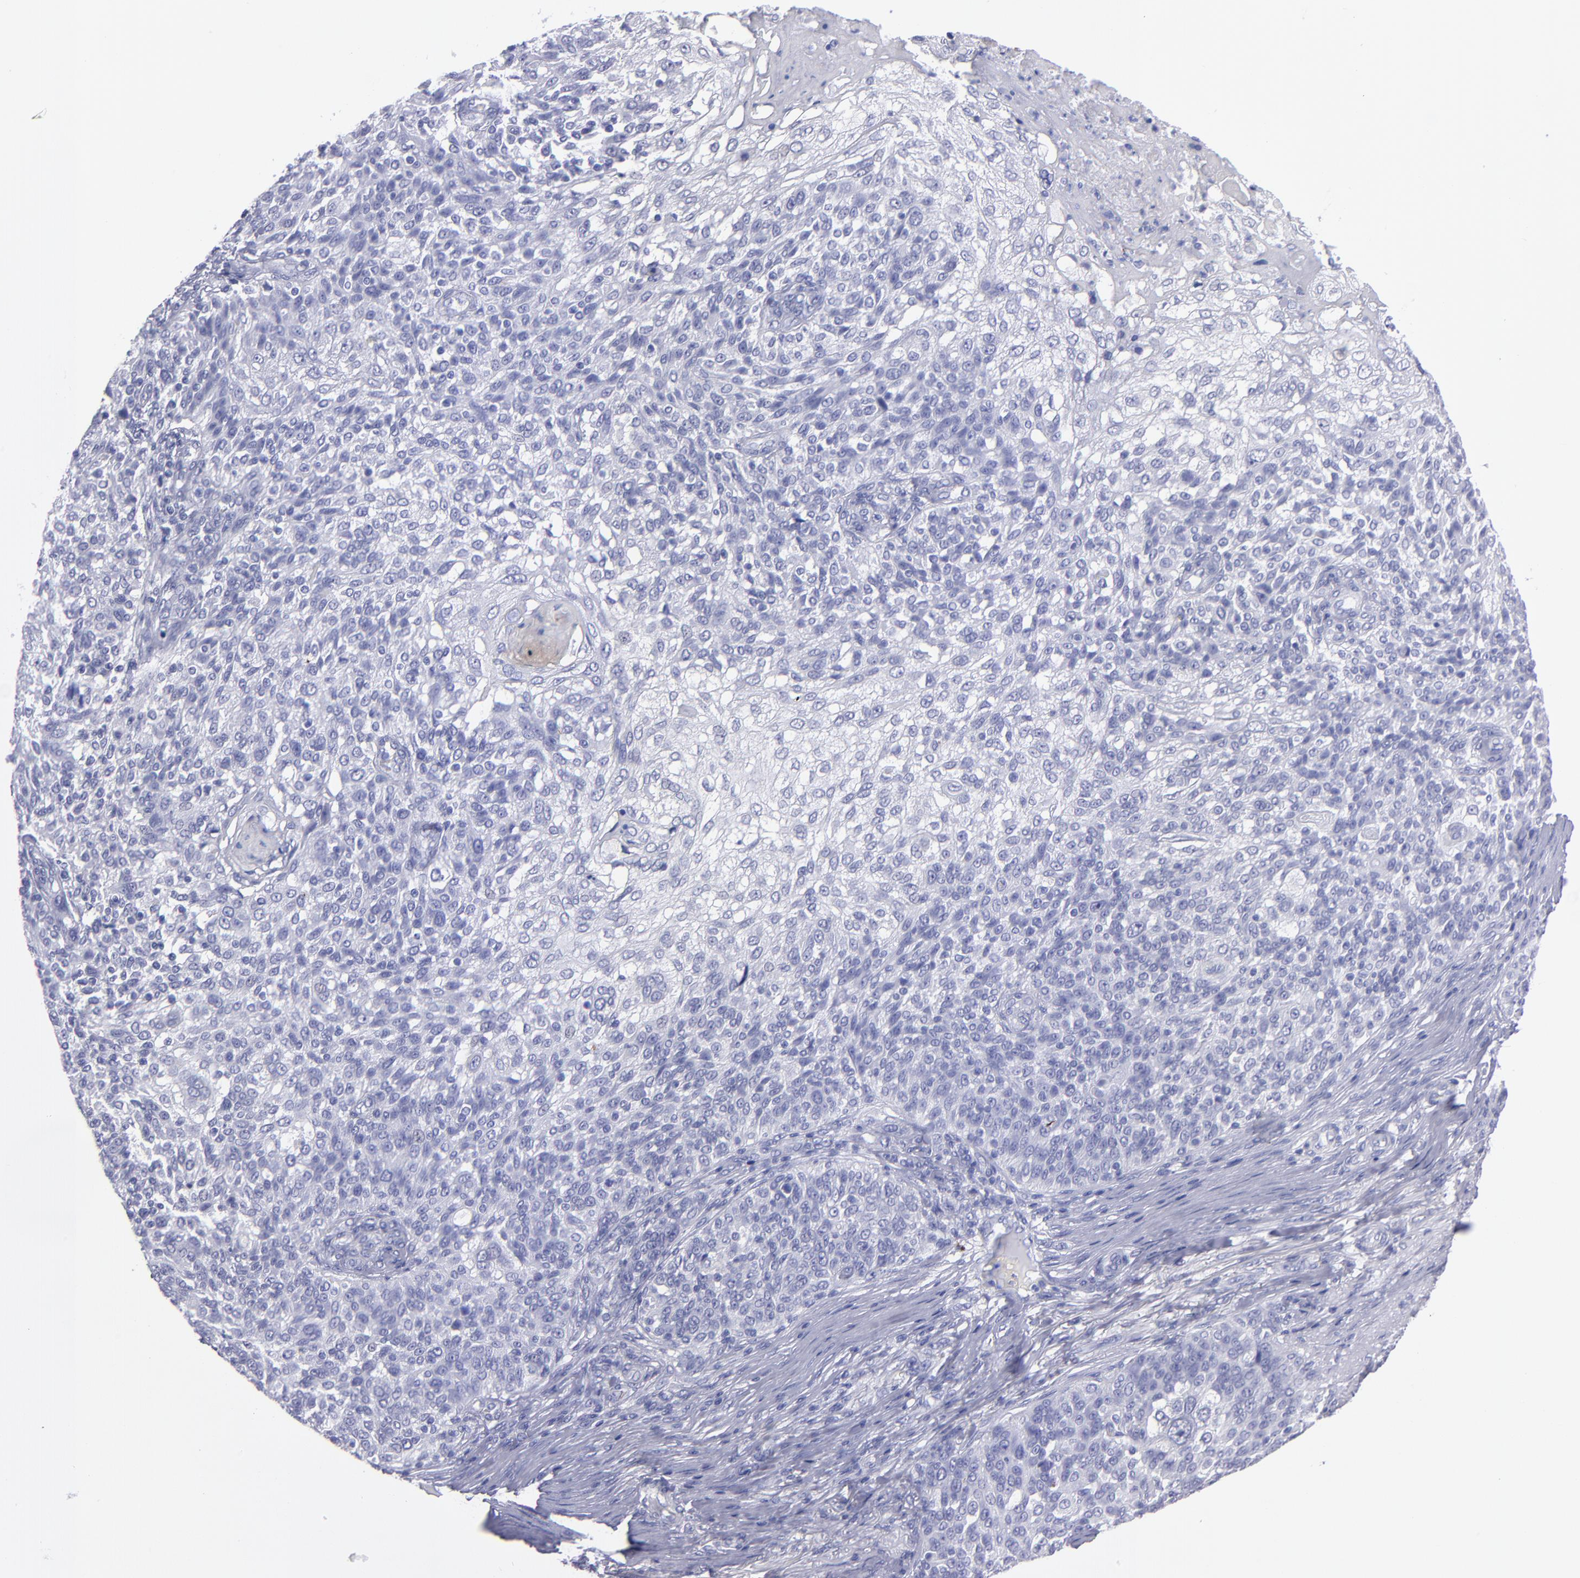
{"staining": {"intensity": "negative", "quantity": "none", "location": "none"}, "tissue": "skin cancer", "cell_type": "Tumor cells", "image_type": "cancer", "snomed": [{"axis": "morphology", "description": "Normal tissue, NOS"}, {"axis": "morphology", "description": "Squamous cell carcinoma, NOS"}, {"axis": "topography", "description": "Skin"}], "caption": "A photomicrograph of skin squamous cell carcinoma stained for a protein exhibits no brown staining in tumor cells.", "gene": "MB", "patient": {"sex": "female", "age": 83}}